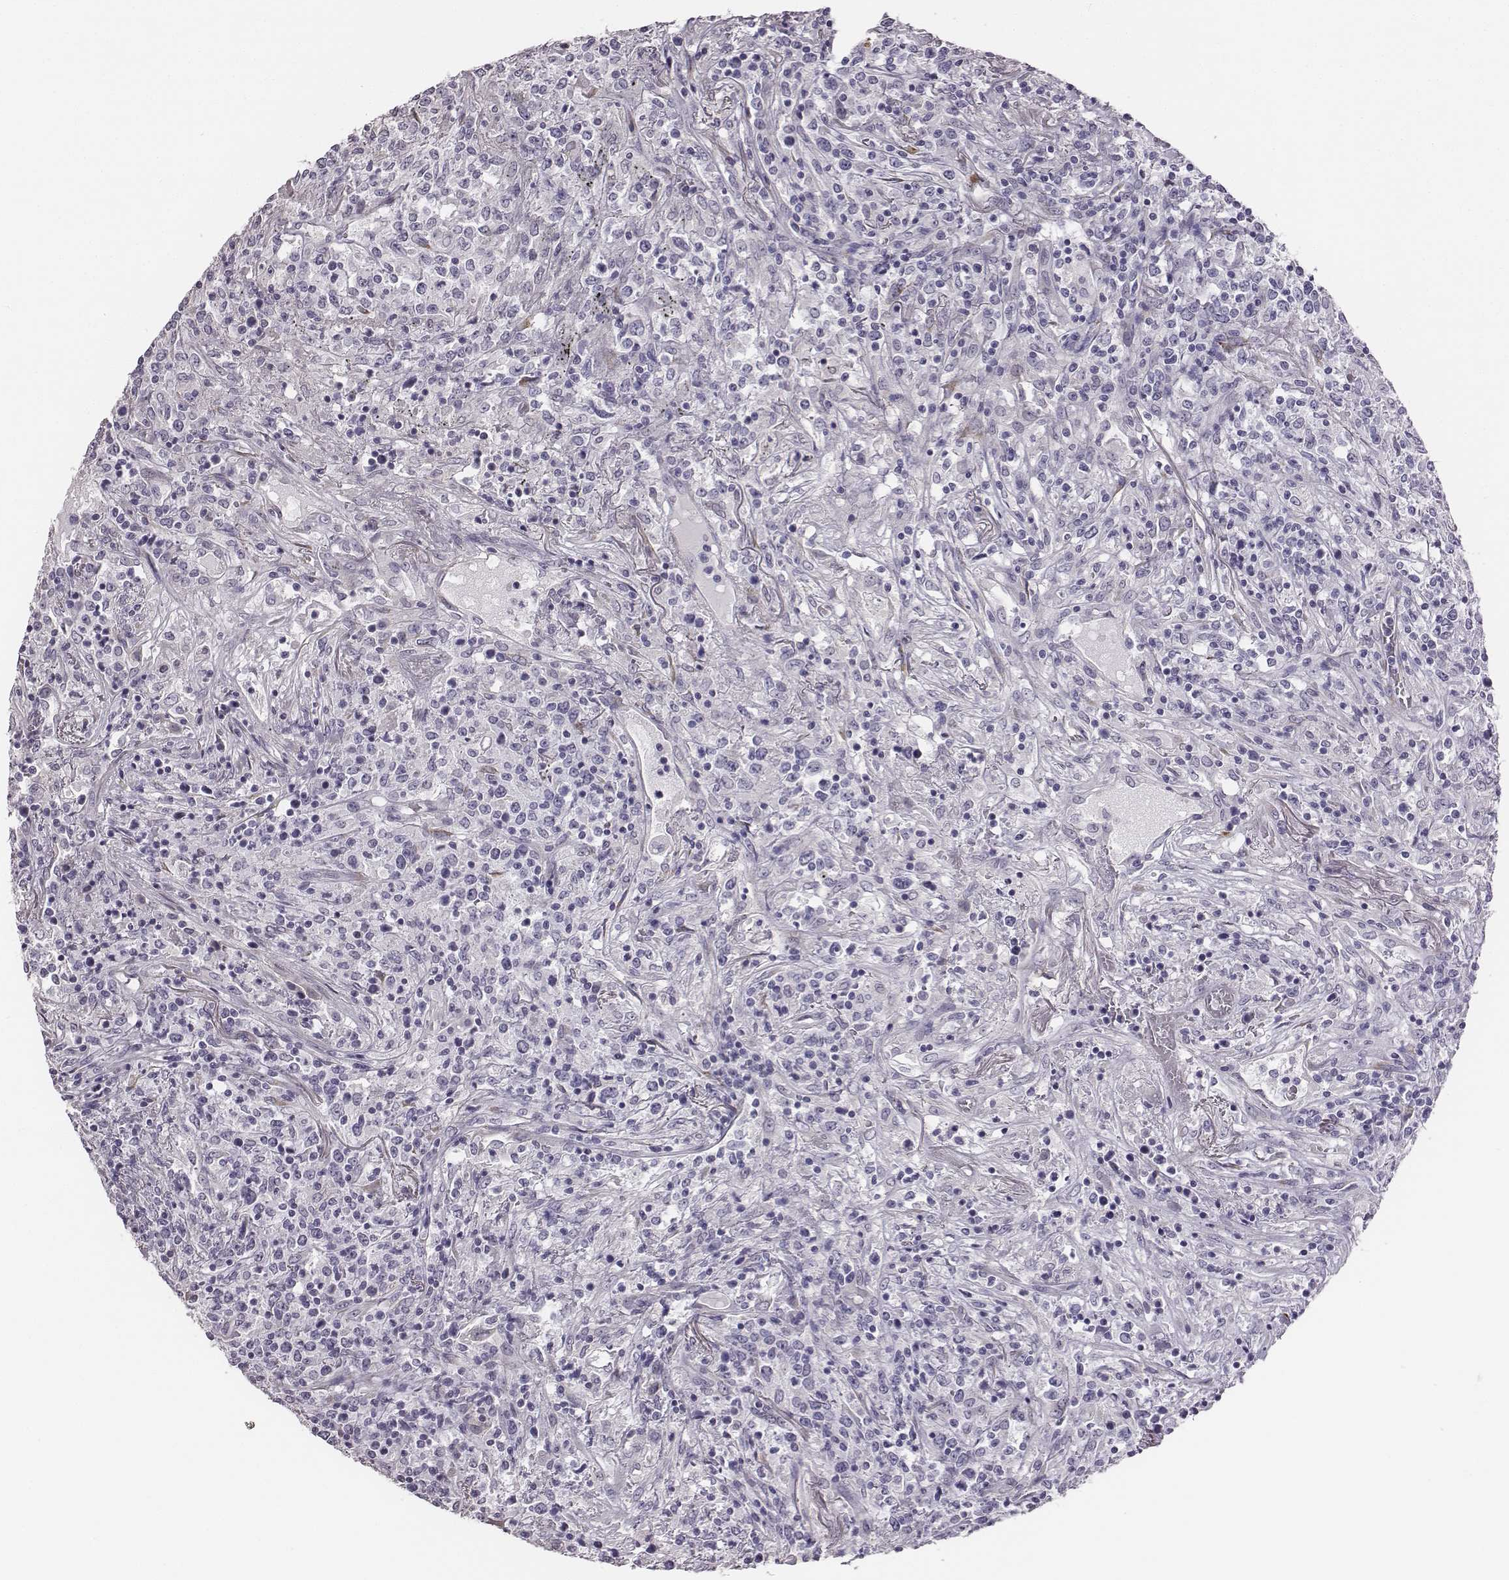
{"staining": {"intensity": "negative", "quantity": "none", "location": "none"}, "tissue": "lymphoma", "cell_type": "Tumor cells", "image_type": "cancer", "snomed": [{"axis": "morphology", "description": "Malignant lymphoma, non-Hodgkin's type, High grade"}, {"axis": "topography", "description": "Lung"}], "caption": "High power microscopy photomicrograph of an immunohistochemistry image of lymphoma, revealing no significant expression in tumor cells.", "gene": "GUCA1A", "patient": {"sex": "male", "age": 79}}